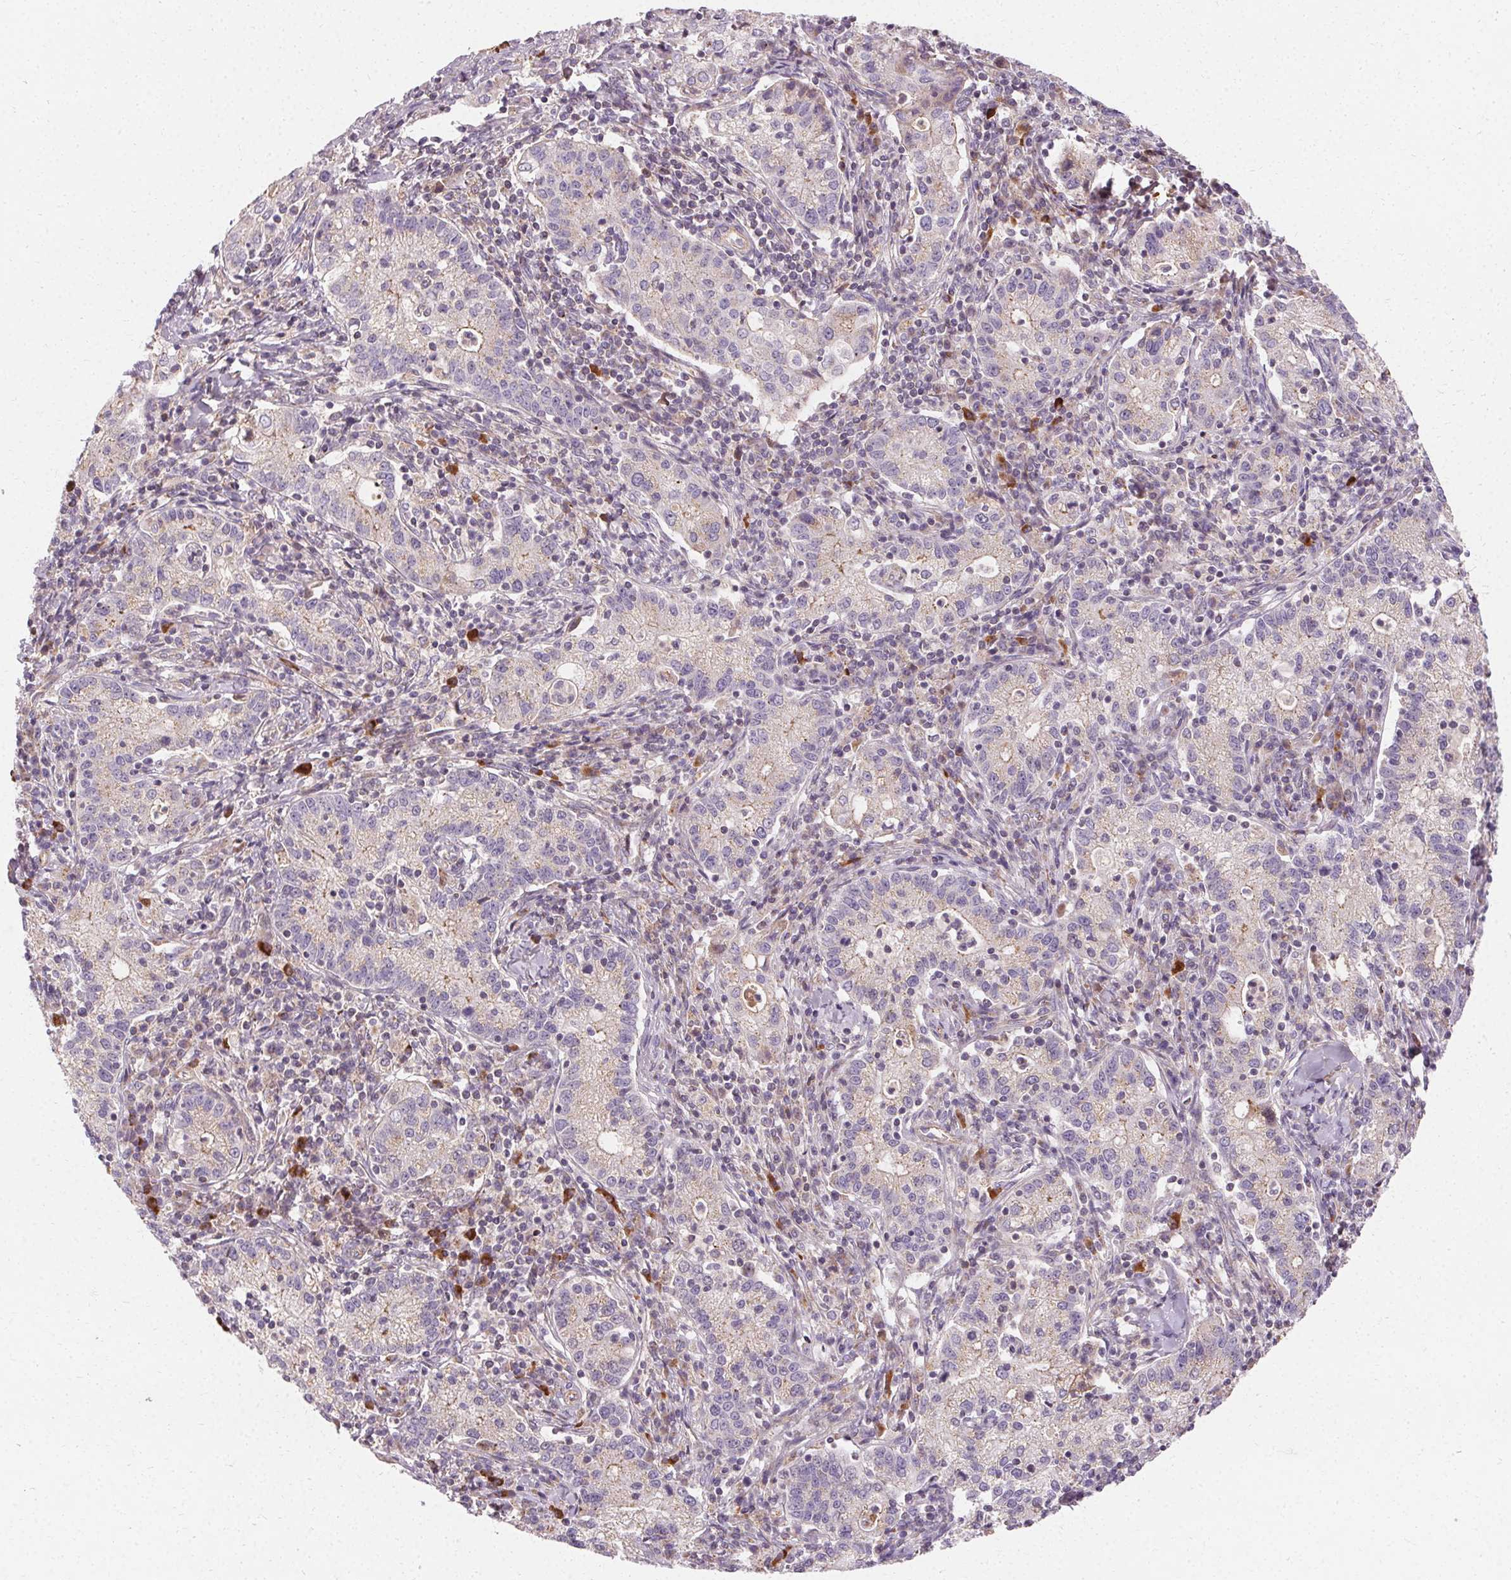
{"staining": {"intensity": "weak", "quantity": "25%-75%", "location": "cytoplasmic/membranous"}, "tissue": "cervical cancer", "cell_type": "Tumor cells", "image_type": "cancer", "snomed": [{"axis": "morphology", "description": "Normal tissue, NOS"}, {"axis": "morphology", "description": "Adenocarcinoma, NOS"}, {"axis": "topography", "description": "Cervix"}], "caption": "A brown stain highlights weak cytoplasmic/membranous expression of a protein in human cervical cancer tumor cells.", "gene": "APLP1", "patient": {"sex": "female", "age": 44}}